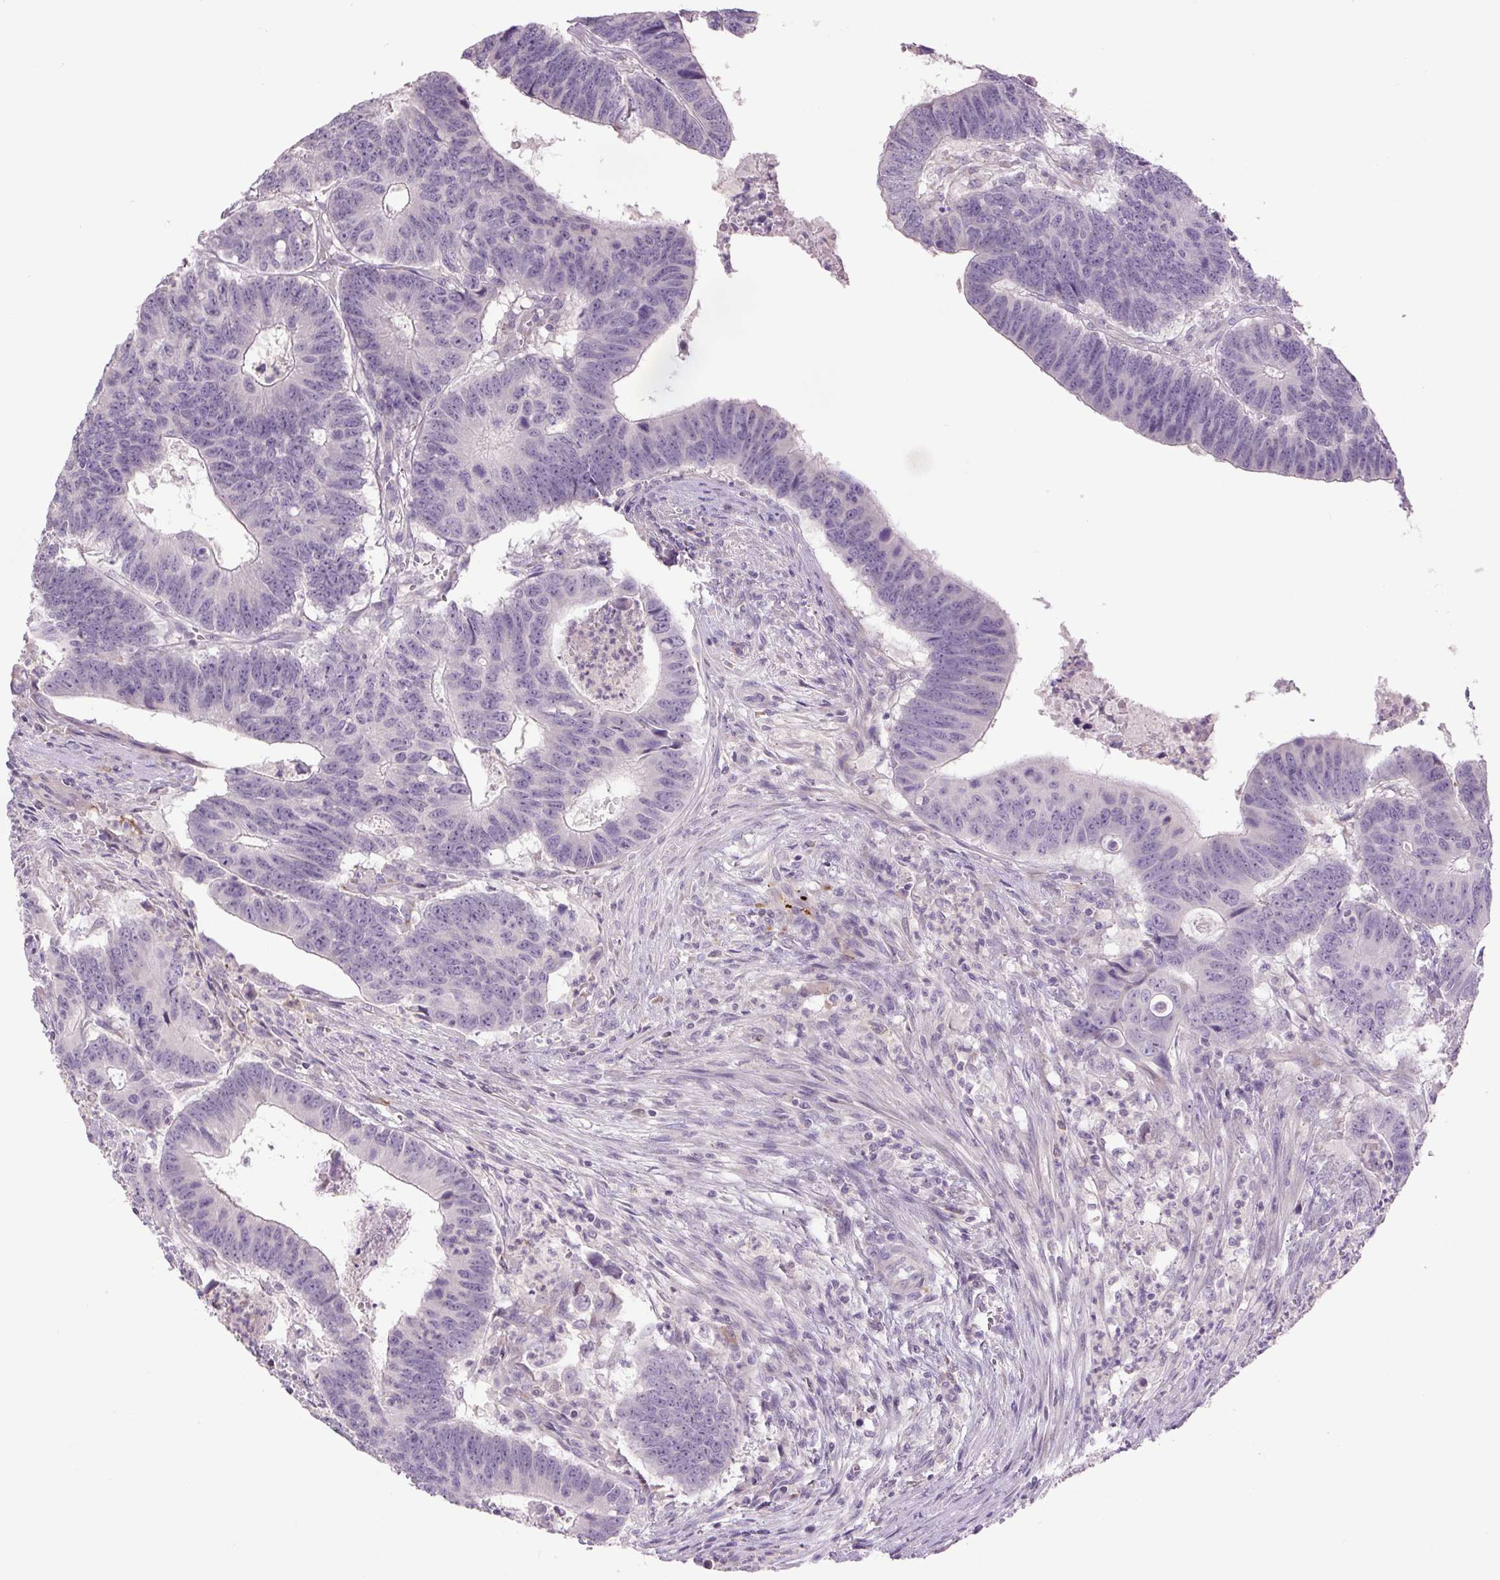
{"staining": {"intensity": "negative", "quantity": "none", "location": "none"}, "tissue": "colorectal cancer", "cell_type": "Tumor cells", "image_type": "cancer", "snomed": [{"axis": "morphology", "description": "Adenocarcinoma, NOS"}, {"axis": "topography", "description": "Colon"}], "caption": "Micrograph shows no significant protein positivity in tumor cells of colorectal adenocarcinoma.", "gene": "TMEM100", "patient": {"sex": "male", "age": 62}}